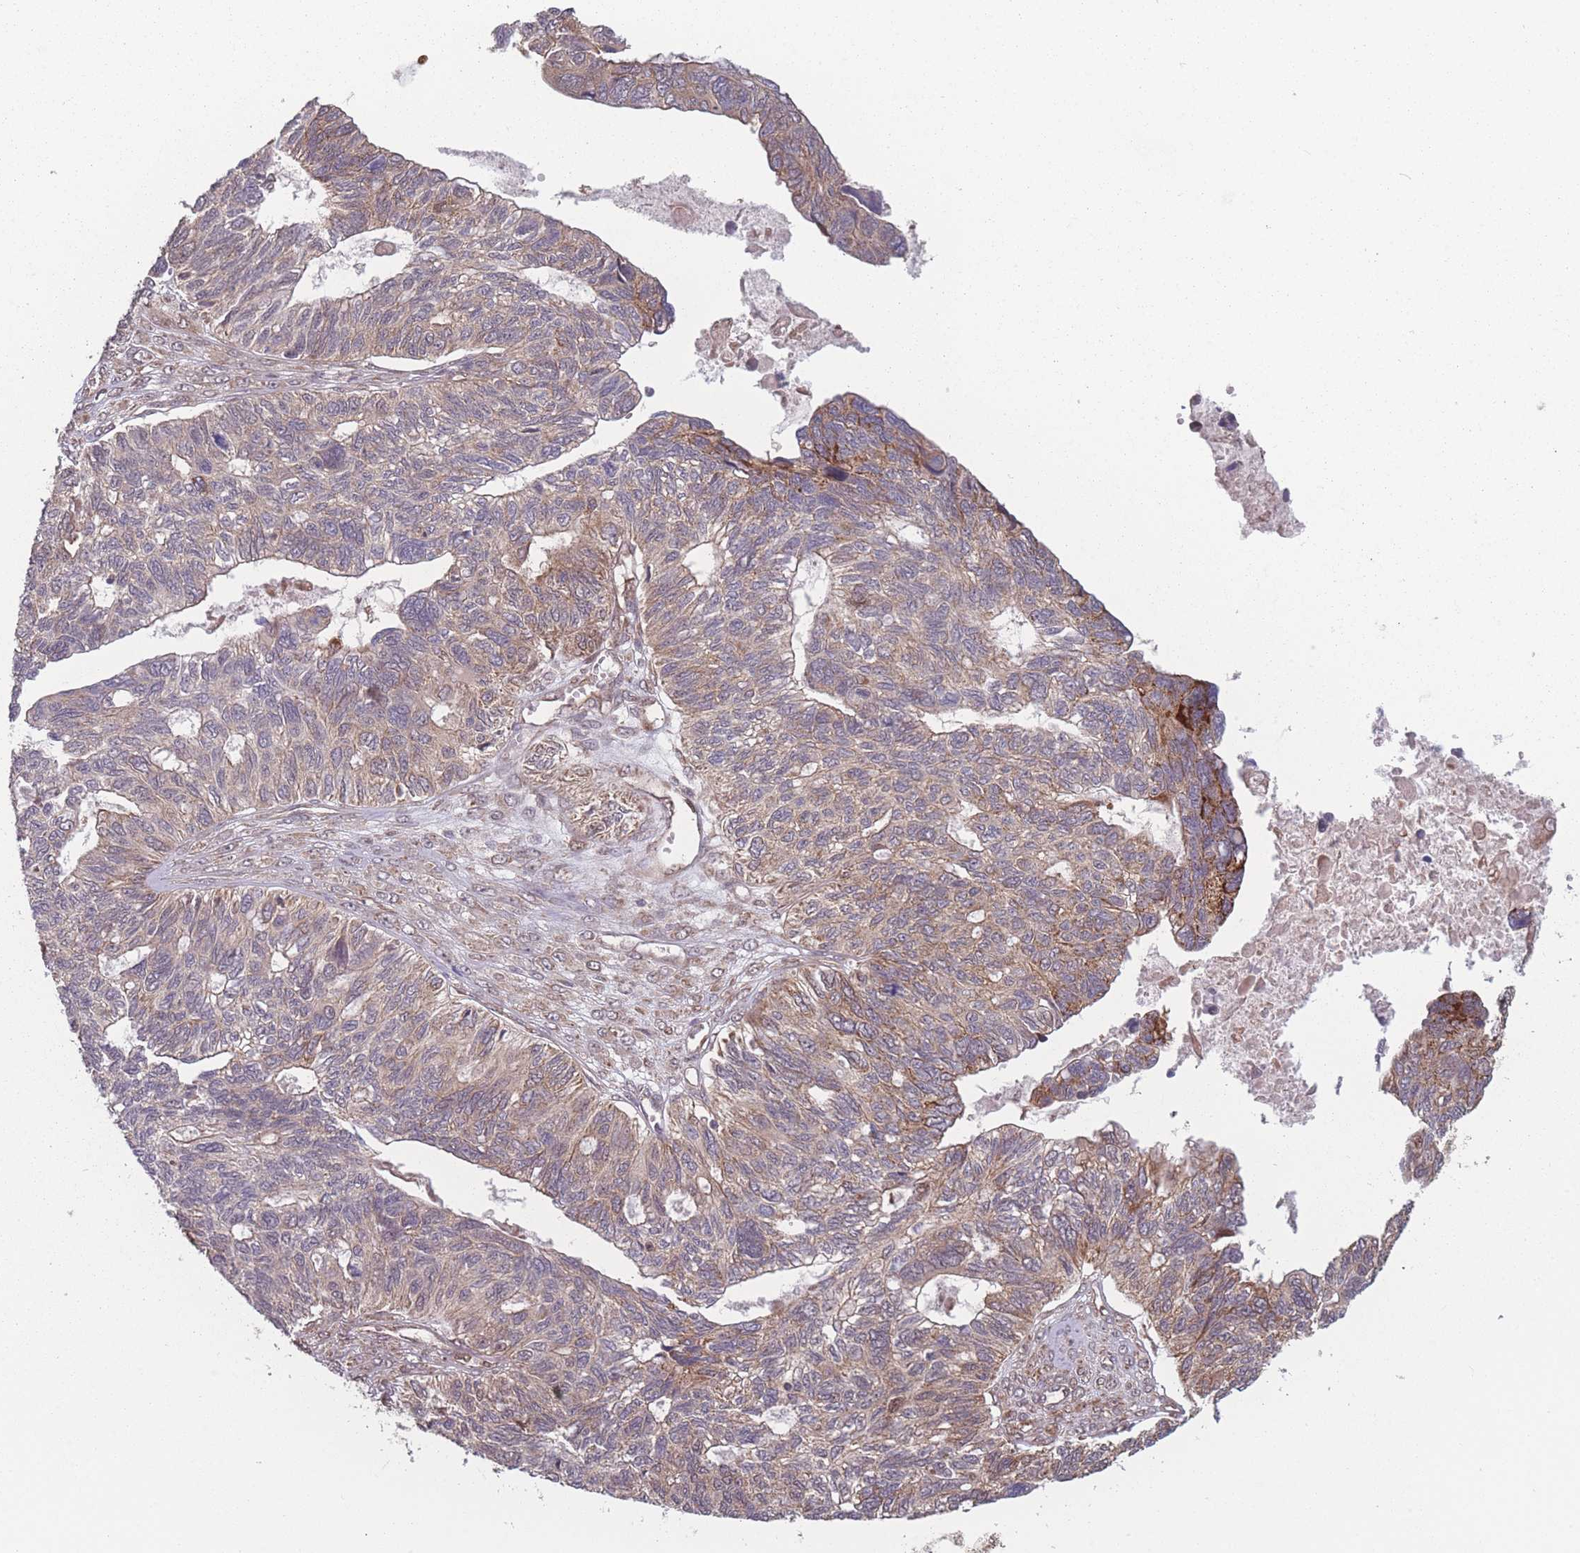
{"staining": {"intensity": "weak", "quantity": "25%-75%", "location": "cytoplasmic/membranous"}, "tissue": "ovarian cancer", "cell_type": "Tumor cells", "image_type": "cancer", "snomed": [{"axis": "morphology", "description": "Cystadenocarcinoma, serous, NOS"}, {"axis": "topography", "description": "Ovary"}], "caption": "Weak cytoplasmic/membranous positivity for a protein is identified in approximately 25%-75% of tumor cells of ovarian serous cystadenocarcinoma using immunohistochemistry.", "gene": "RPS18", "patient": {"sex": "female", "age": 79}}